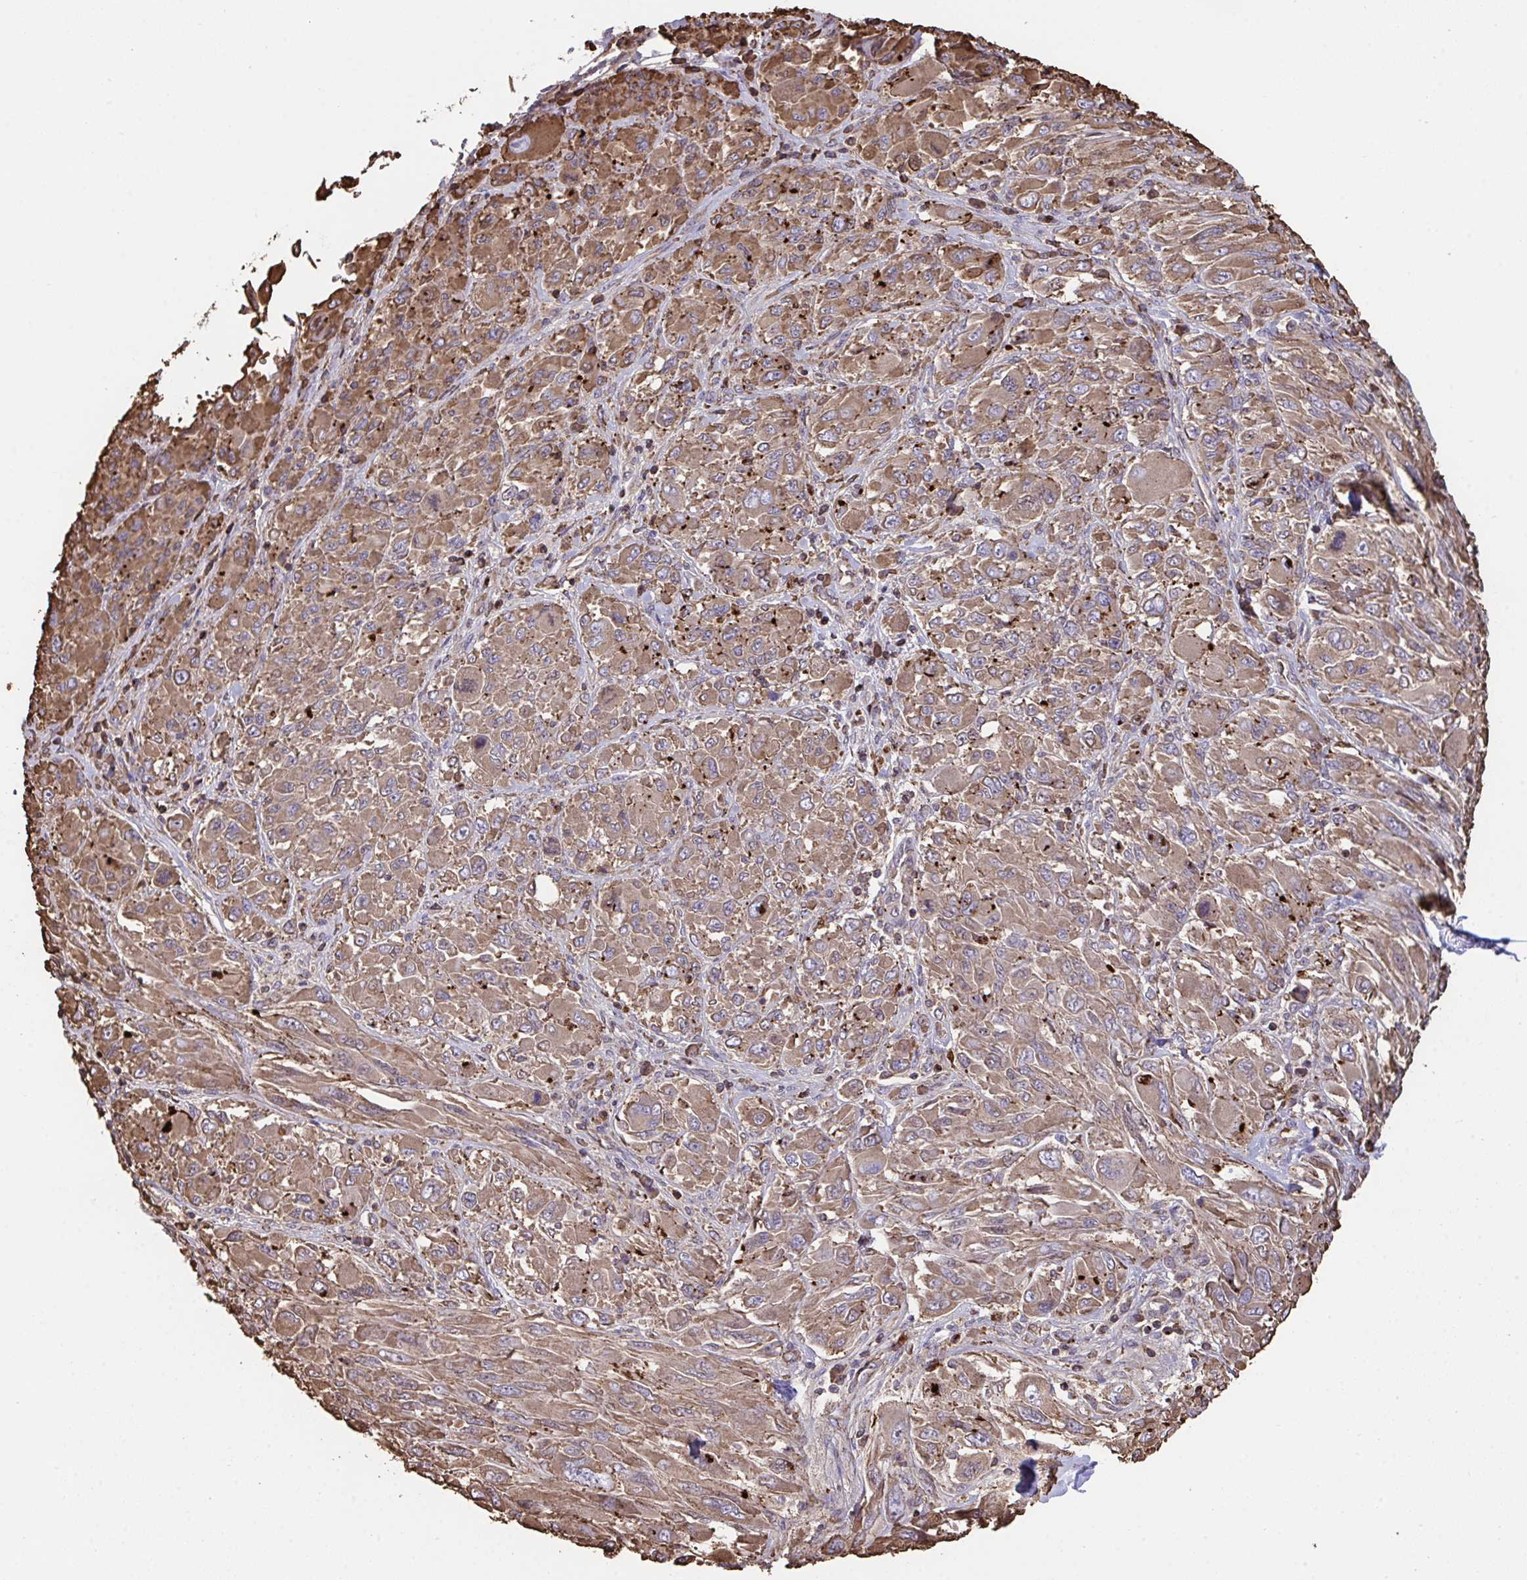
{"staining": {"intensity": "moderate", "quantity": ">75%", "location": "cytoplasmic/membranous"}, "tissue": "melanoma", "cell_type": "Tumor cells", "image_type": "cancer", "snomed": [{"axis": "morphology", "description": "Malignant melanoma, NOS"}, {"axis": "topography", "description": "Skin"}], "caption": "Human malignant melanoma stained with a protein marker reveals moderate staining in tumor cells.", "gene": "PPIH", "patient": {"sex": "female", "age": 91}}